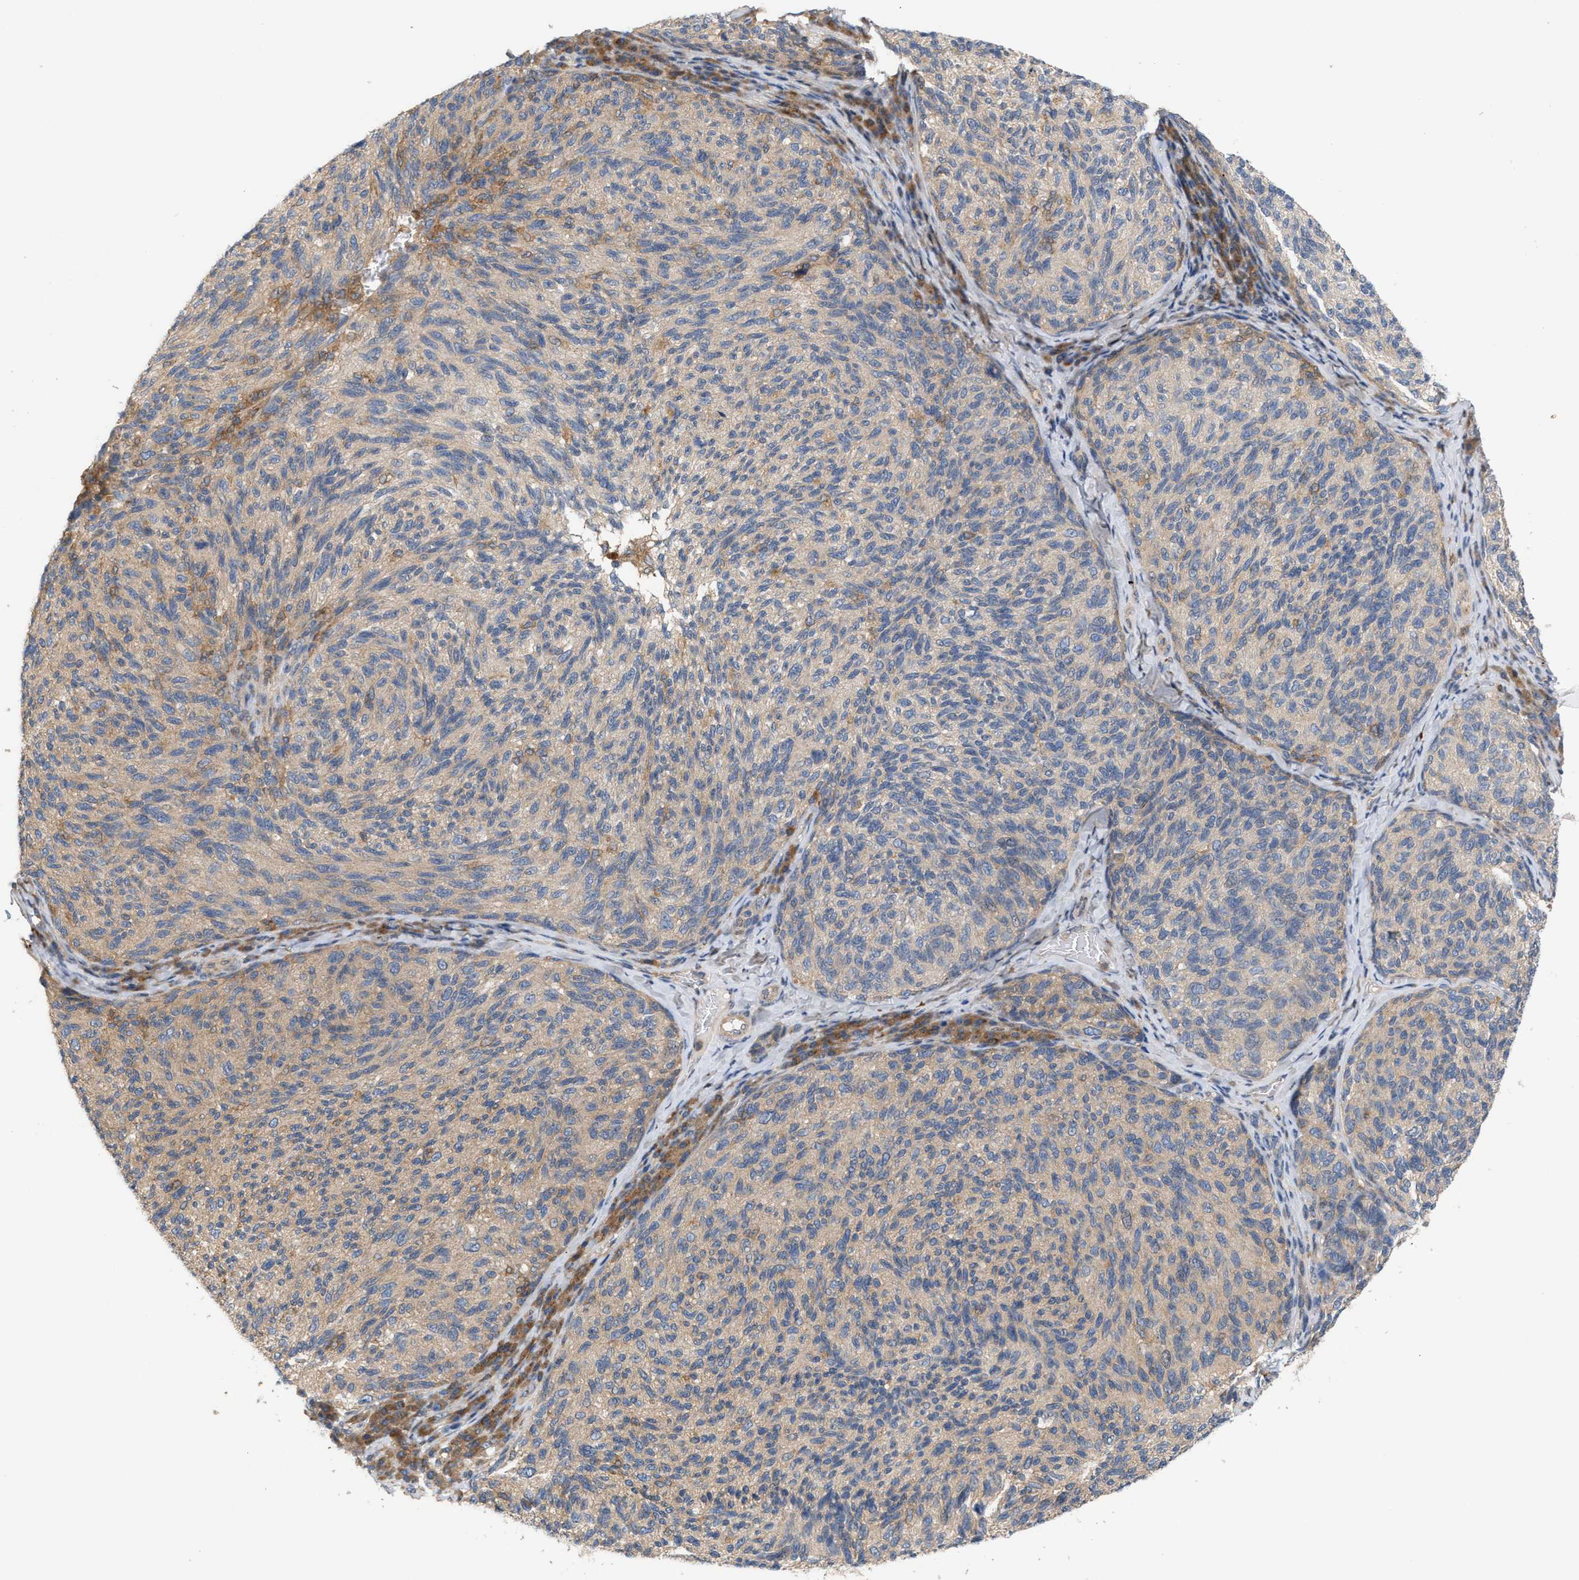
{"staining": {"intensity": "weak", "quantity": ">75%", "location": "cytoplasmic/membranous"}, "tissue": "melanoma", "cell_type": "Tumor cells", "image_type": "cancer", "snomed": [{"axis": "morphology", "description": "Malignant melanoma, NOS"}, {"axis": "topography", "description": "Skin"}], "caption": "Brown immunohistochemical staining in malignant melanoma displays weak cytoplasmic/membranous staining in approximately >75% of tumor cells. The protein of interest is stained brown, and the nuclei are stained in blue (DAB IHC with brightfield microscopy, high magnification).", "gene": "DBNL", "patient": {"sex": "female", "age": 73}}